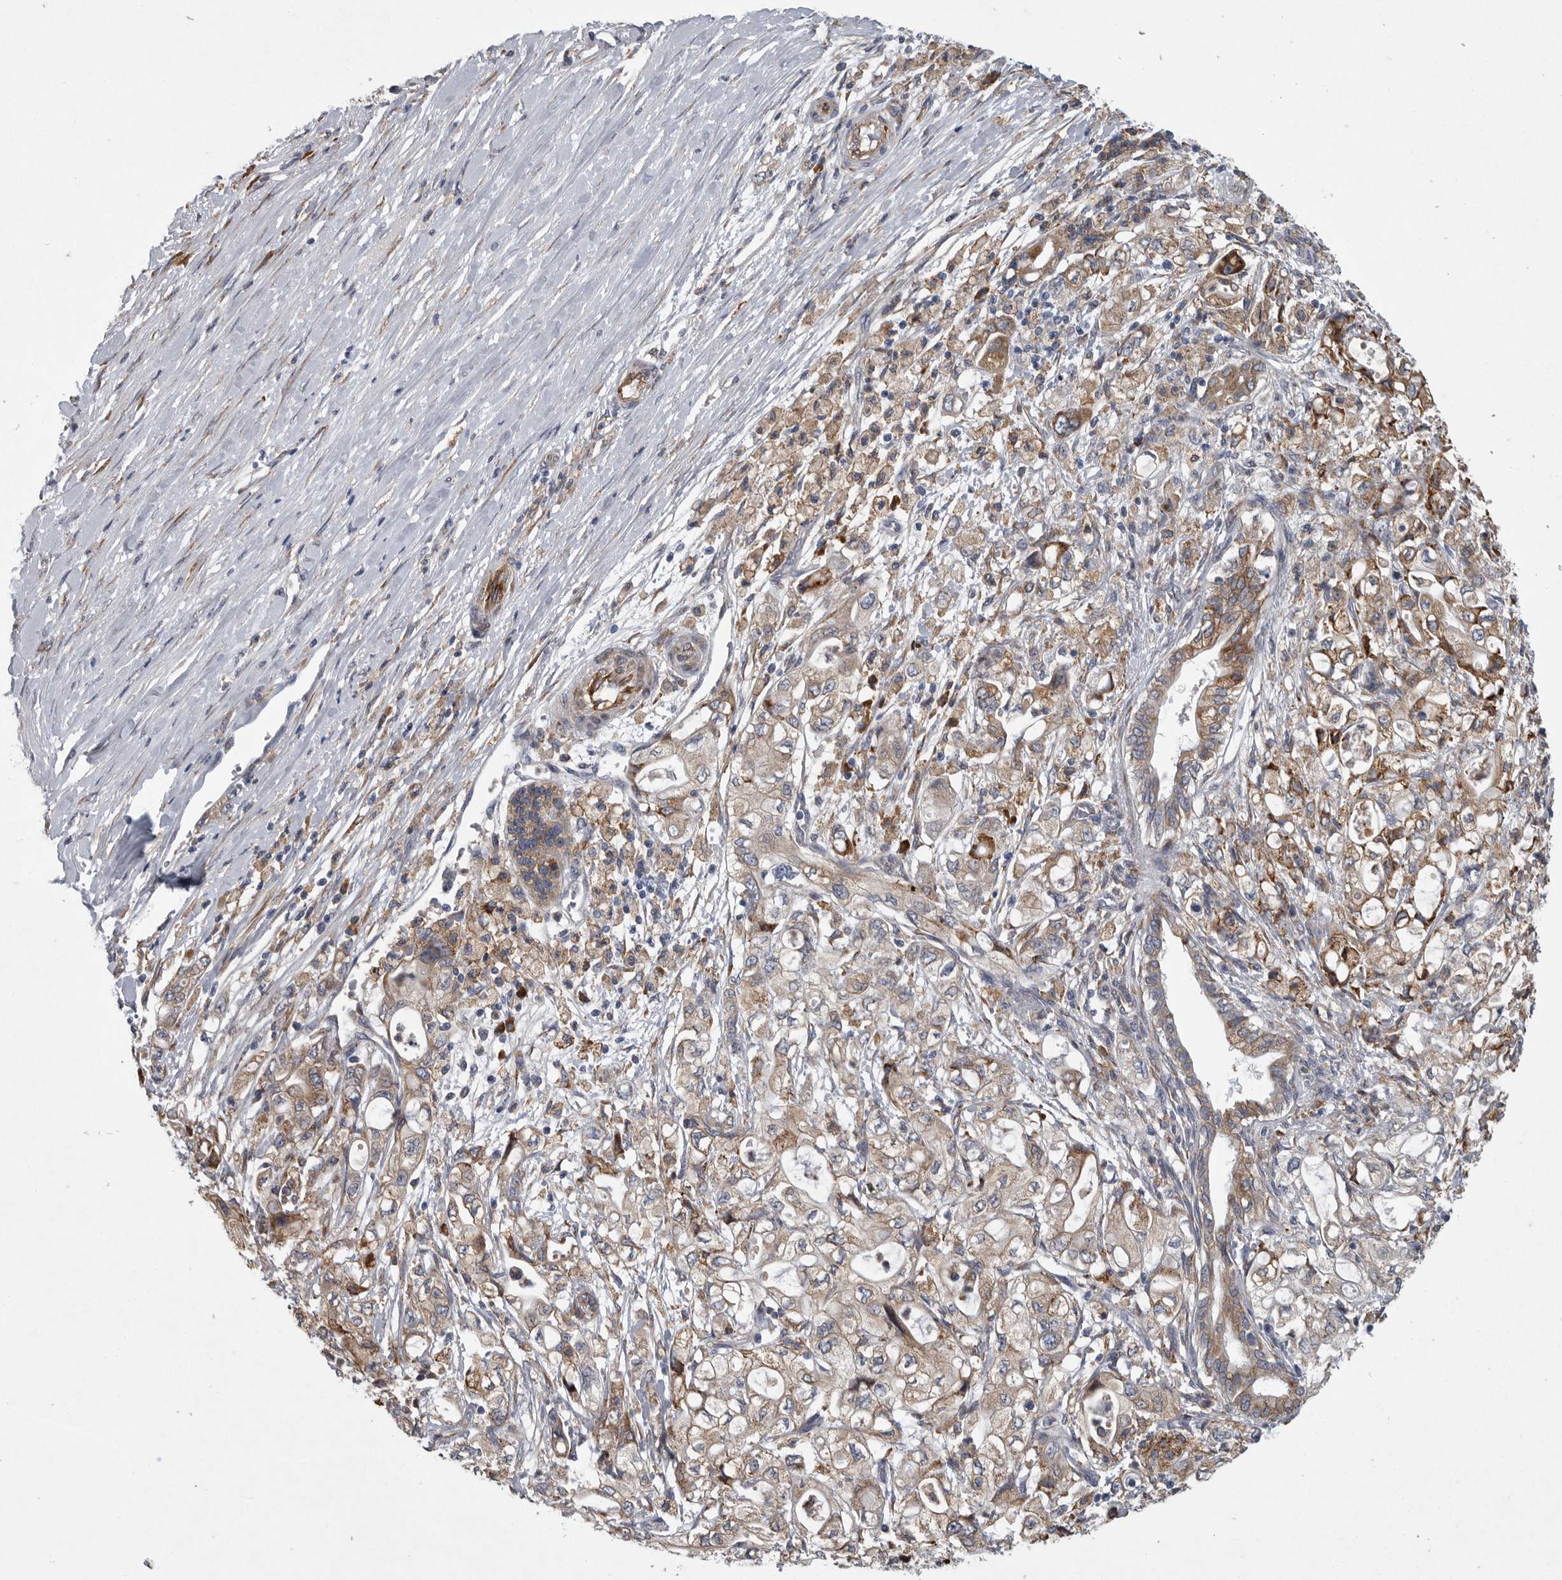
{"staining": {"intensity": "moderate", "quantity": ">75%", "location": "cytoplasmic/membranous"}, "tissue": "pancreatic cancer", "cell_type": "Tumor cells", "image_type": "cancer", "snomed": [{"axis": "morphology", "description": "Adenocarcinoma, NOS"}, {"axis": "topography", "description": "Pancreas"}], "caption": "Immunohistochemistry (IHC) photomicrograph of pancreatic cancer stained for a protein (brown), which exhibits medium levels of moderate cytoplasmic/membranous expression in approximately >75% of tumor cells.", "gene": "MINPP1", "patient": {"sex": "male", "age": 79}}